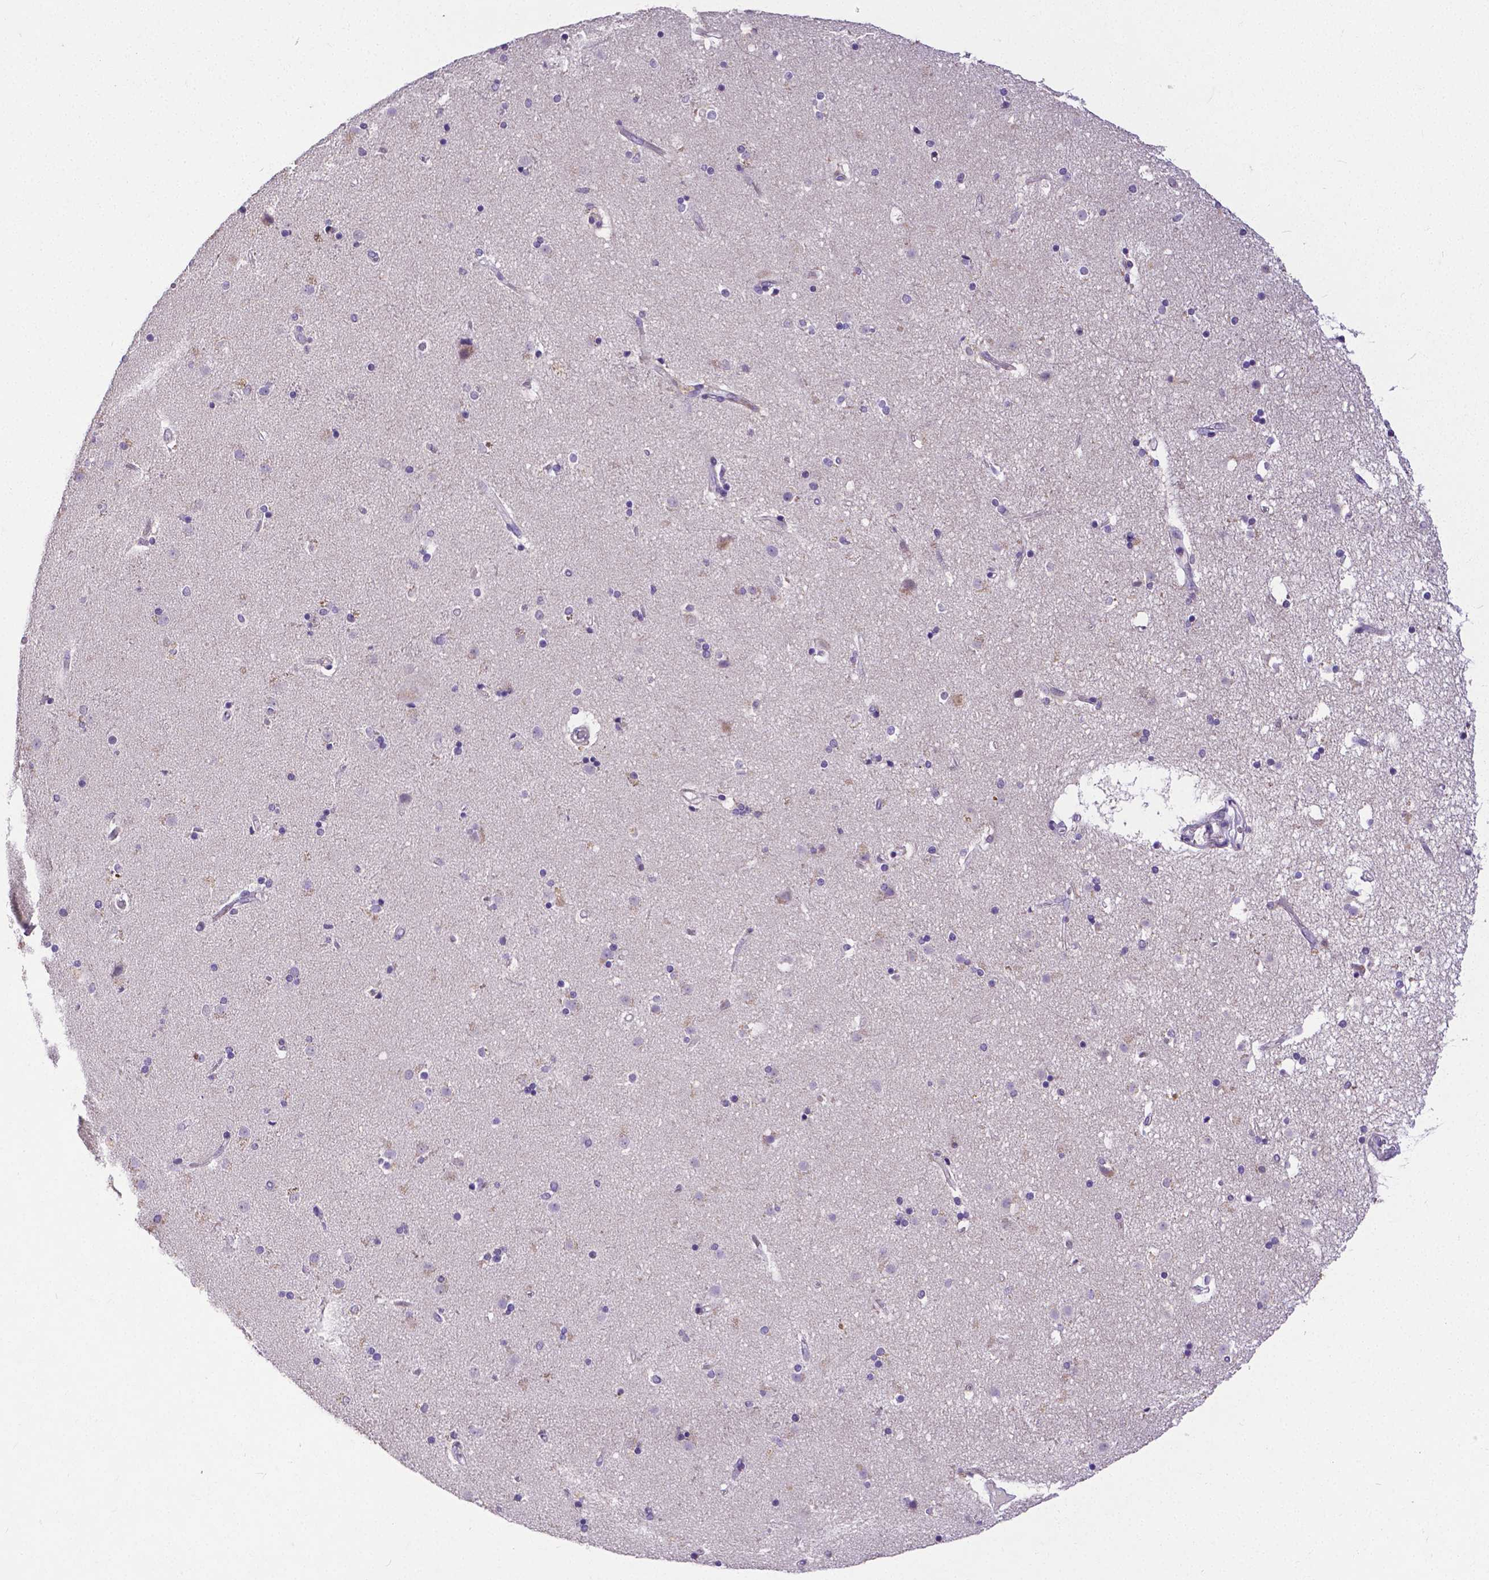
{"staining": {"intensity": "negative", "quantity": "none", "location": "none"}, "tissue": "caudate", "cell_type": "Glial cells", "image_type": "normal", "snomed": [{"axis": "morphology", "description": "Normal tissue, NOS"}, {"axis": "topography", "description": "Lateral ventricle wall"}], "caption": "Normal caudate was stained to show a protein in brown. There is no significant positivity in glial cells. (Stains: DAB (3,3'-diaminobenzidine) immunohistochemistry (IHC) with hematoxylin counter stain, Microscopy: brightfield microscopy at high magnification).", "gene": "CD4", "patient": {"sex": "female", "age": 71}}